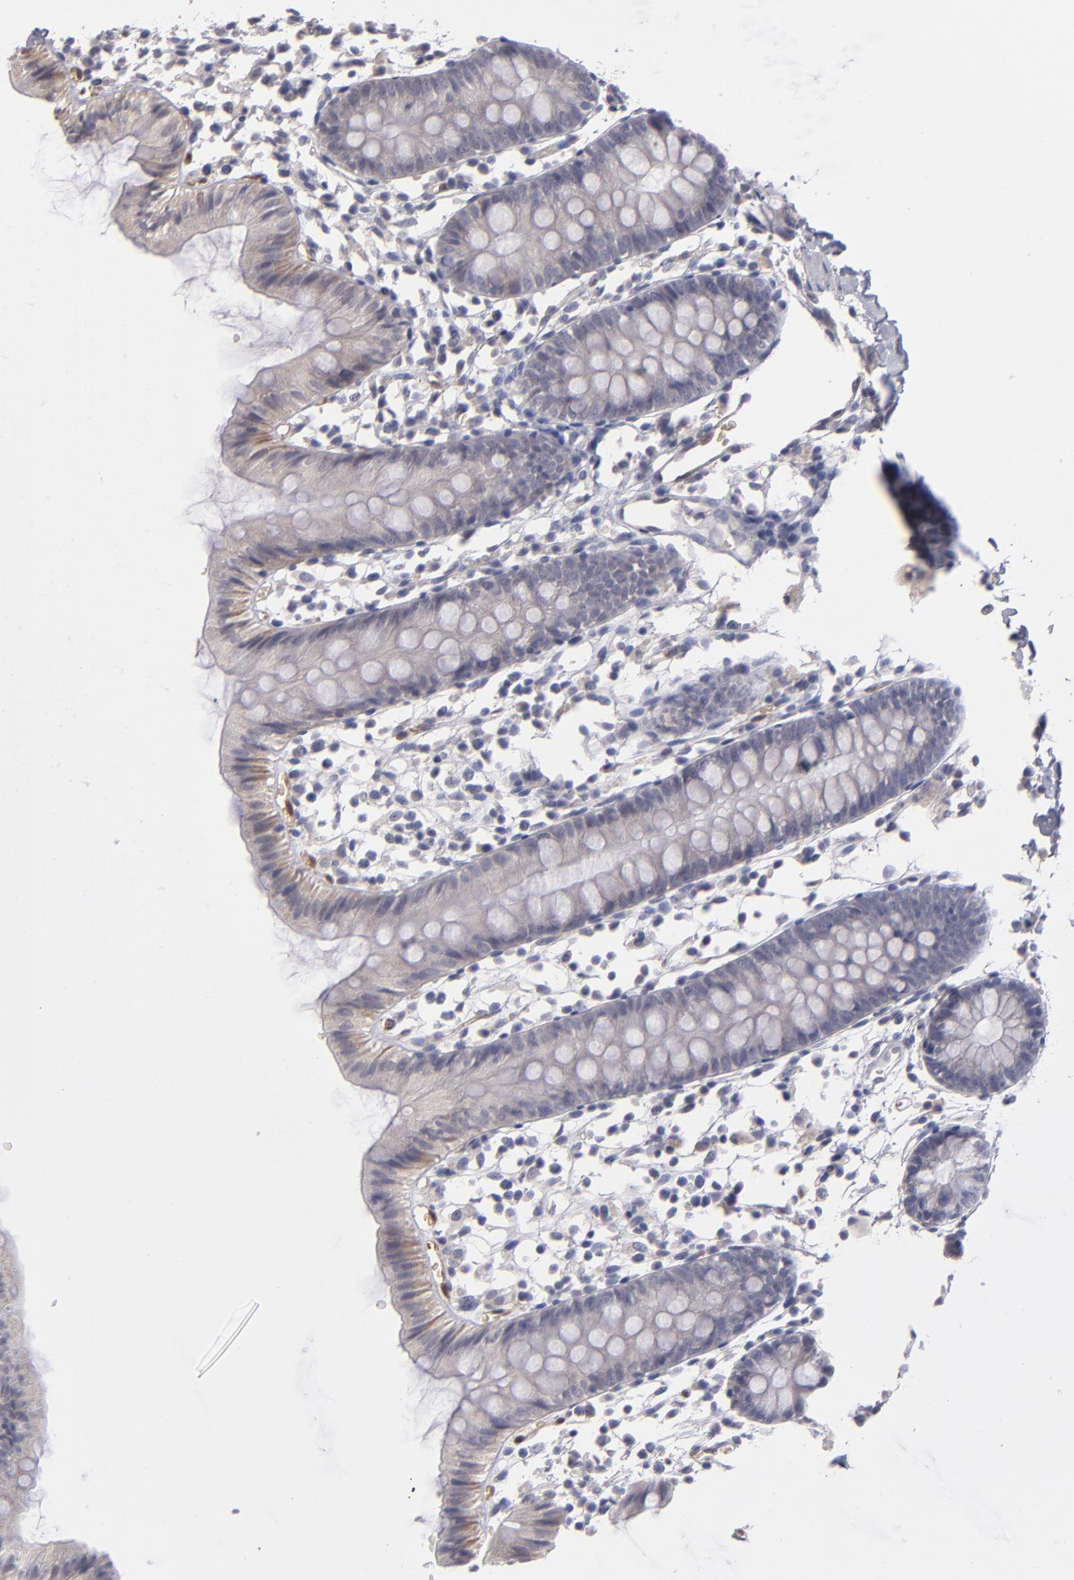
{"staining": {"intensity": "negative", "quantity": "none", "location": "none"}, "tissue": "colon", "cell_type": "Endothelial cells", "image_type": "normal", "snomed": [{"axis": "morphology", "description": "Normal tissue, NOS"}, {"axis": "topography", "description": "Colon"}], "caption": "This is a image of immunohistochemistry (IHC) staining of unremarkable colon, which shows no expression in endothelial cells.", "gene": "ITIH4", "patient": {"sex": "male", "age": 14}}